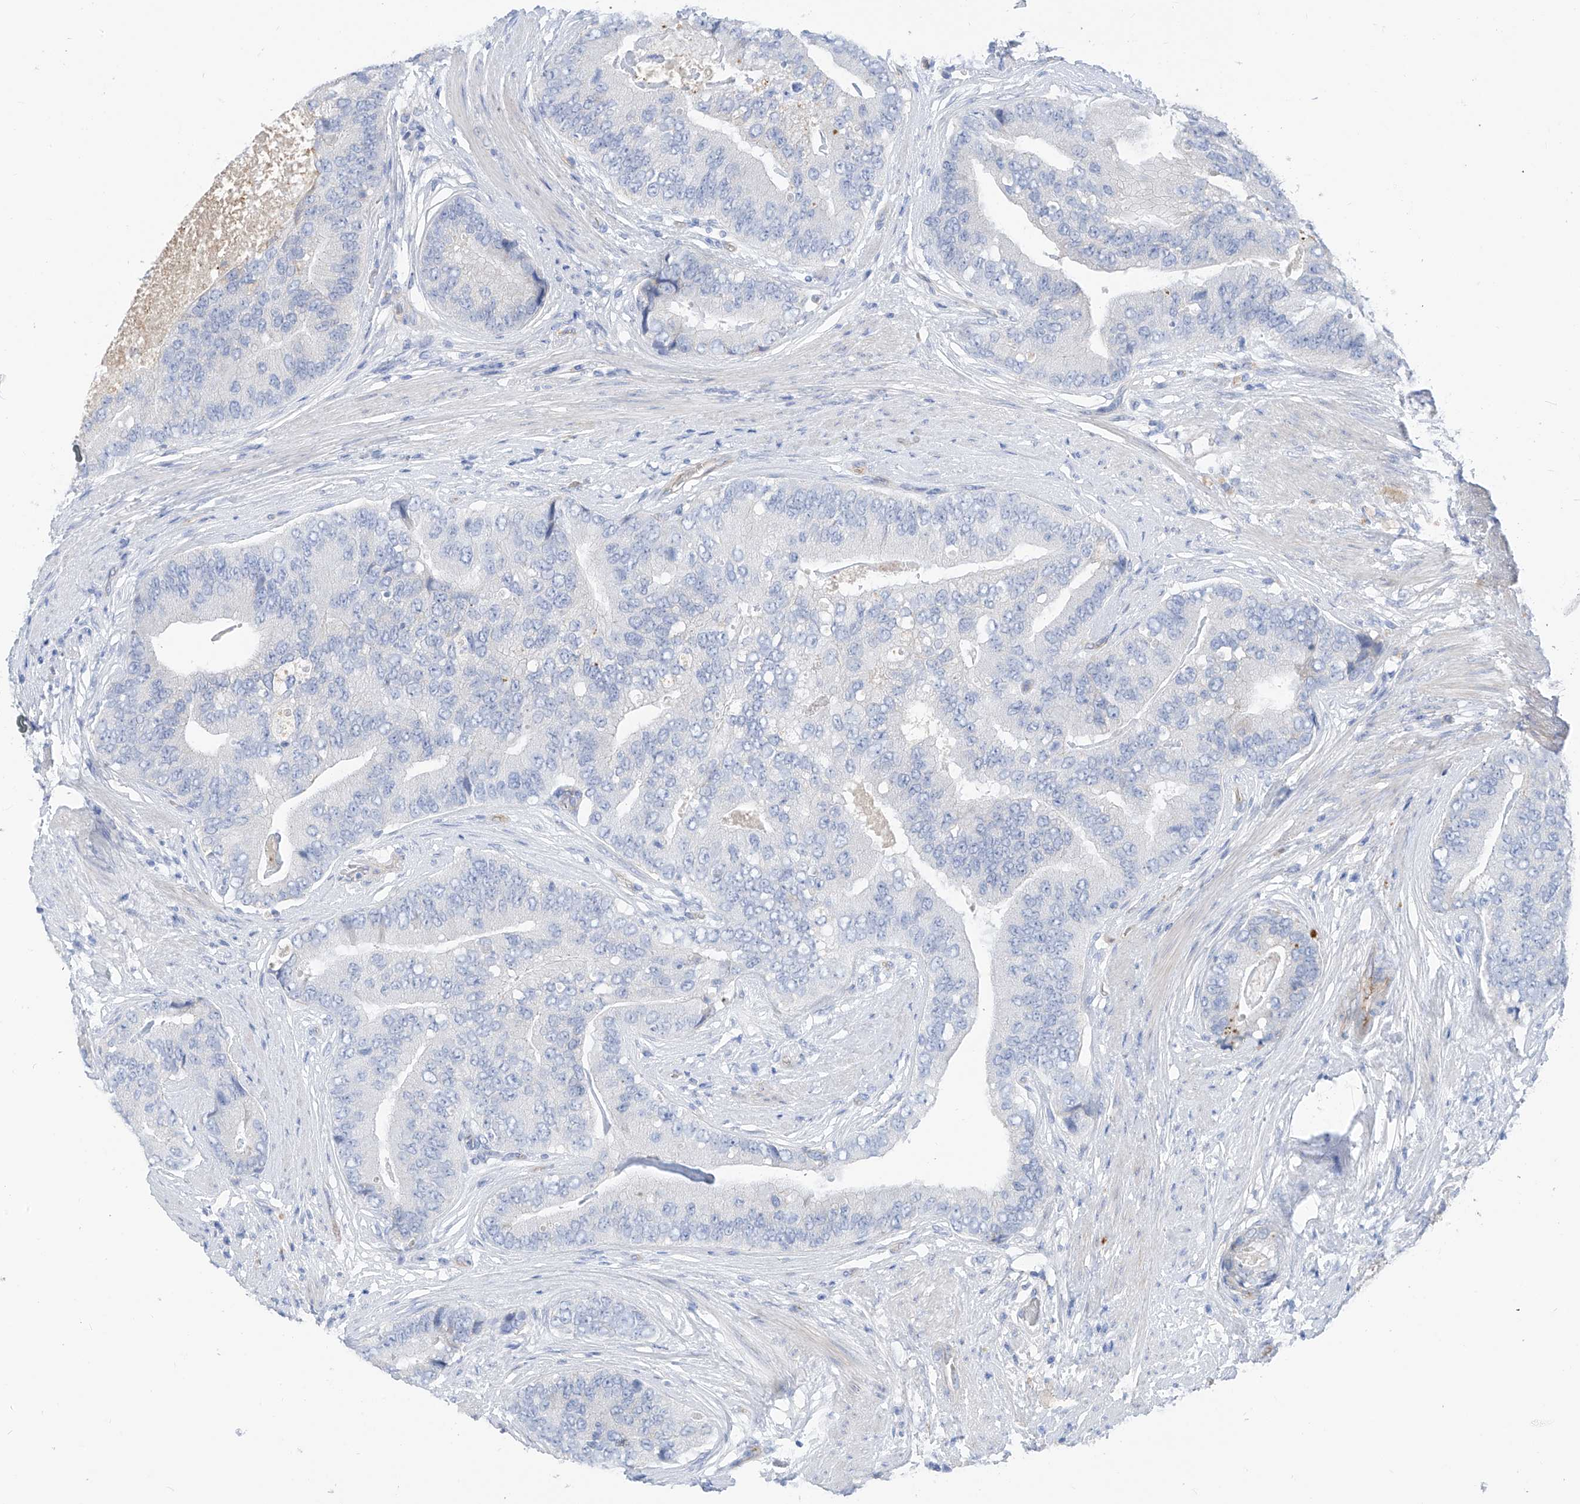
{"staining": {"intensity": "negative", "quantity": "none", "location": "none"}, "tissue": "prostate cancer", "cell_type": "Tumor cells", "image_type": "cancer", "snomed": [{"axis": "morphology", "description": "Adenocarcinoma, High grade"}, {"axis": "topography", "description": "Prostate"}], "caption": "A high-resolution image shows immunohistochemistry (IHC) staining of prostate cancer (high-grade adenocarcinoma), which demonstrates no significant positivity in tumor cells. (DAB immunohistochemistry with hematoxylin counter stain).", "gene": "ITGA9", "patient": {"sex": "male", "age": 70}}